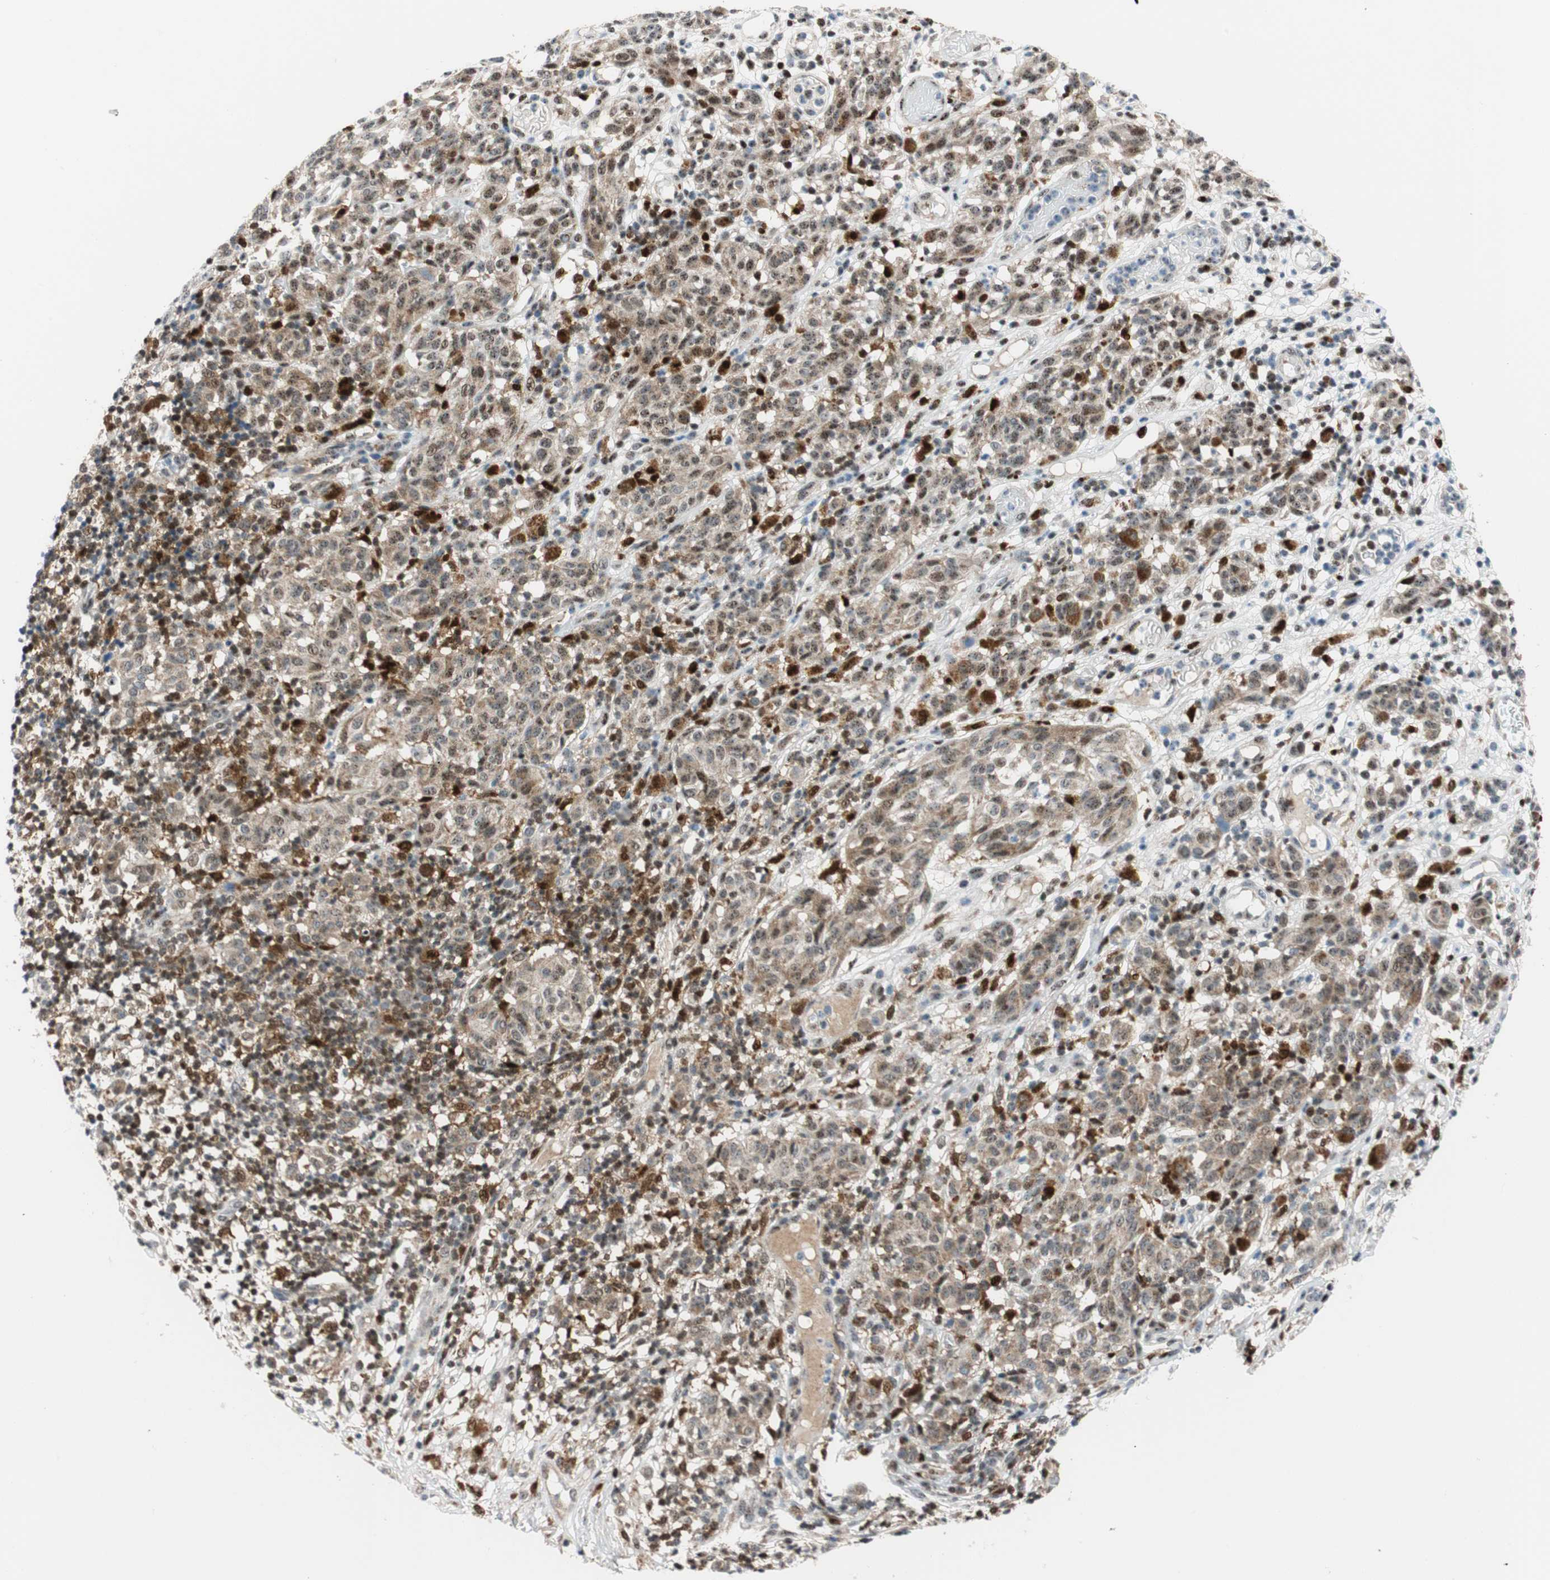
{"staining": {"intensity": "weak", "quantity": ">75%", "location": "cytoplasmic/membranous"}, "tissue": "melanoma", "cell_type": "Tumor cells", "image_type": "cancer", "snomed": [{"axis": "morphology", "description": "Malignant melanoma, NOS"}, {"axis": "topography", "description": "Skin"}], "caption": "Malignant melanoma stained with a protein marker reveals weak staining in tumor cells.", "gene": "RGS10", "patient": {"sex": "female", "age": 46}}